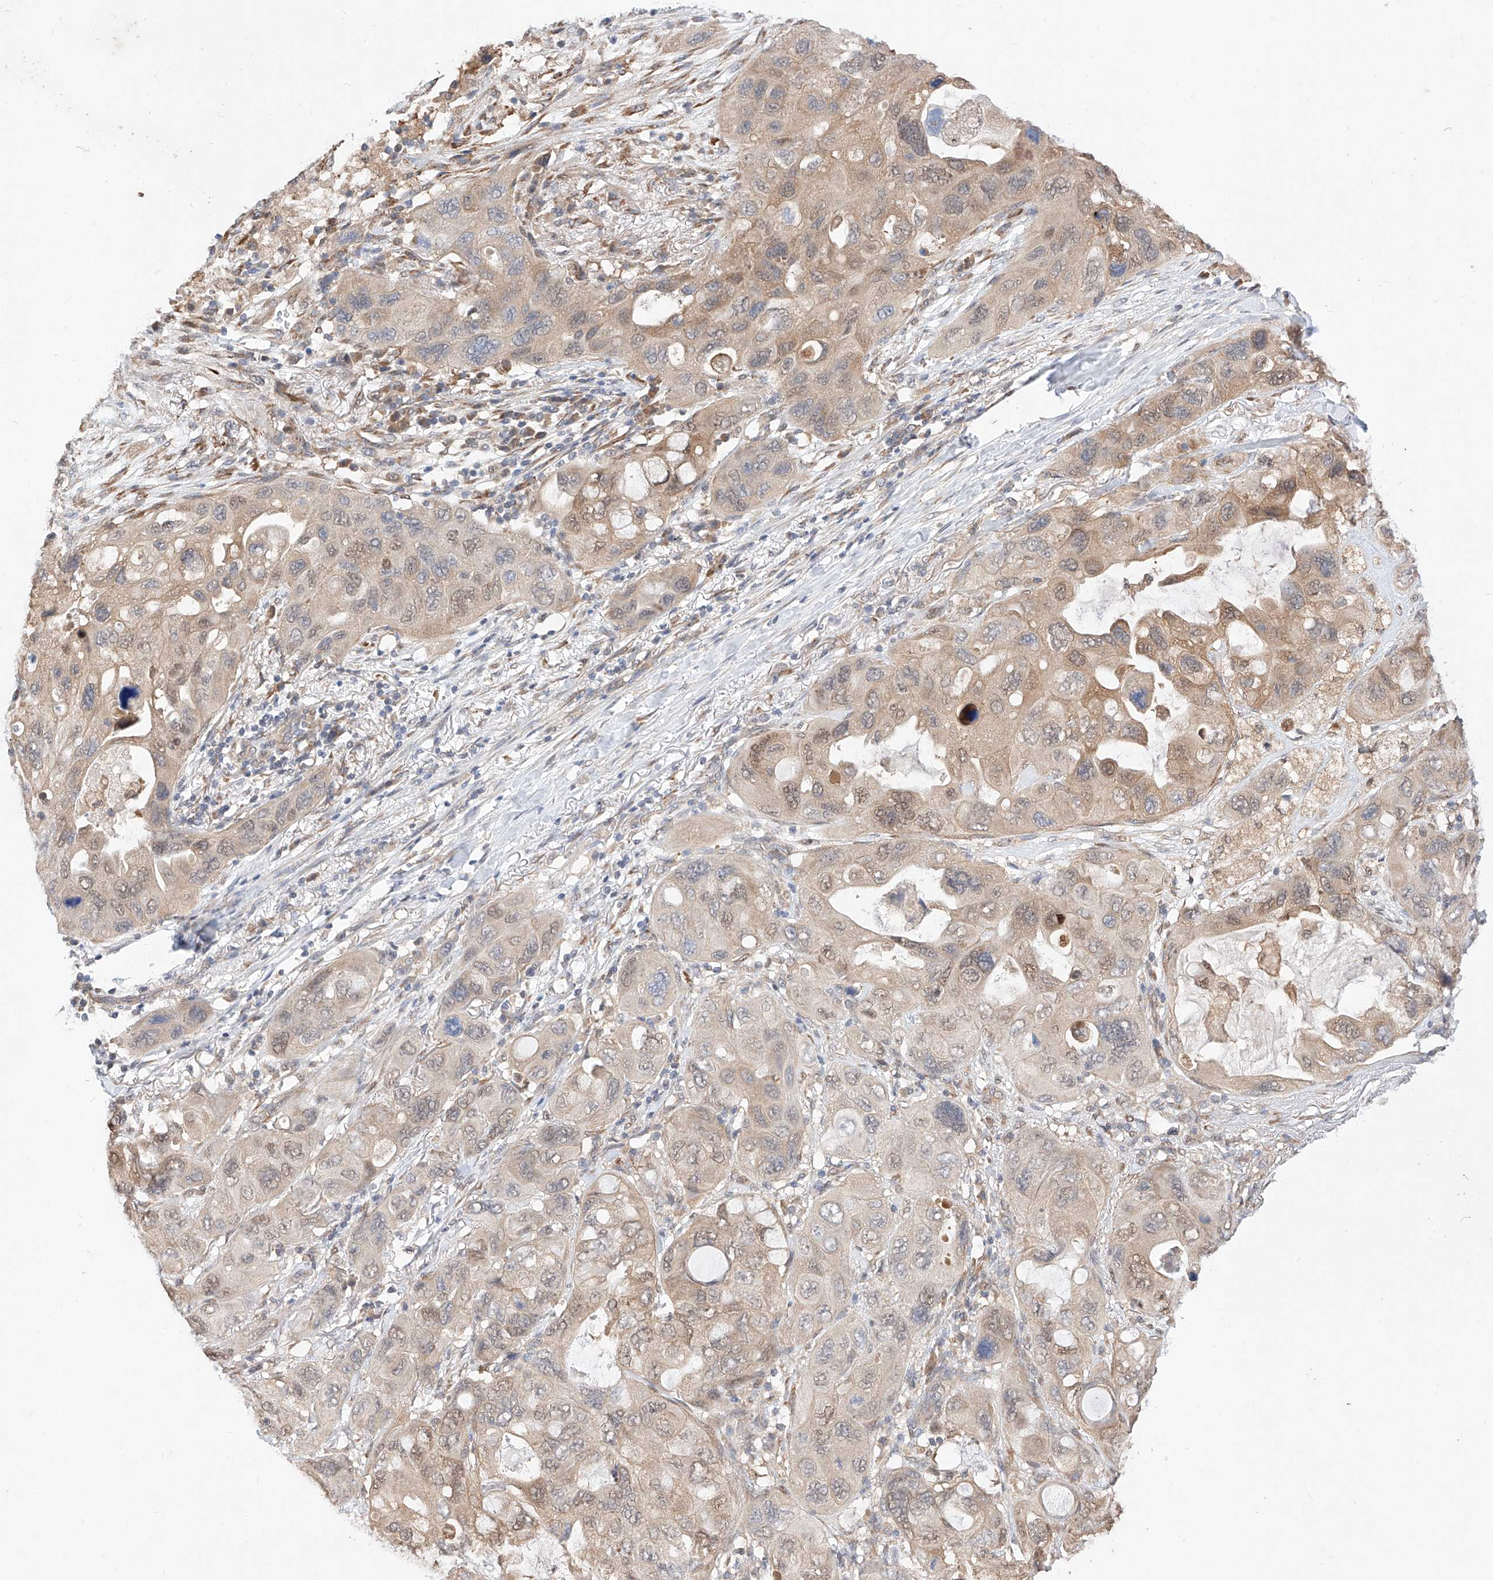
{"staining": {"intensity": "weak", "quantity": ">75%", "location": "cytoplasmic/membranous,nuclear"}, "tissue": "lung cancer", "cell_type": "Tumor cells", "image_type": "cancer", "snomed": [{"axis": "morphology", "description": "Squamous cell carcinoma, NOS"}, {"axis": "topography", "description": "Lung"}], "caption": "DAB immunohistochemical staining of lung squamous cell carcinoma displays weak cytoplasmic/membranous and nuclear protein expression in about >75% of tumor cells. Nuclei are stained in blue.", "gene": "ZSCAN4", "patient": {"sex": "female", "age": 73}}